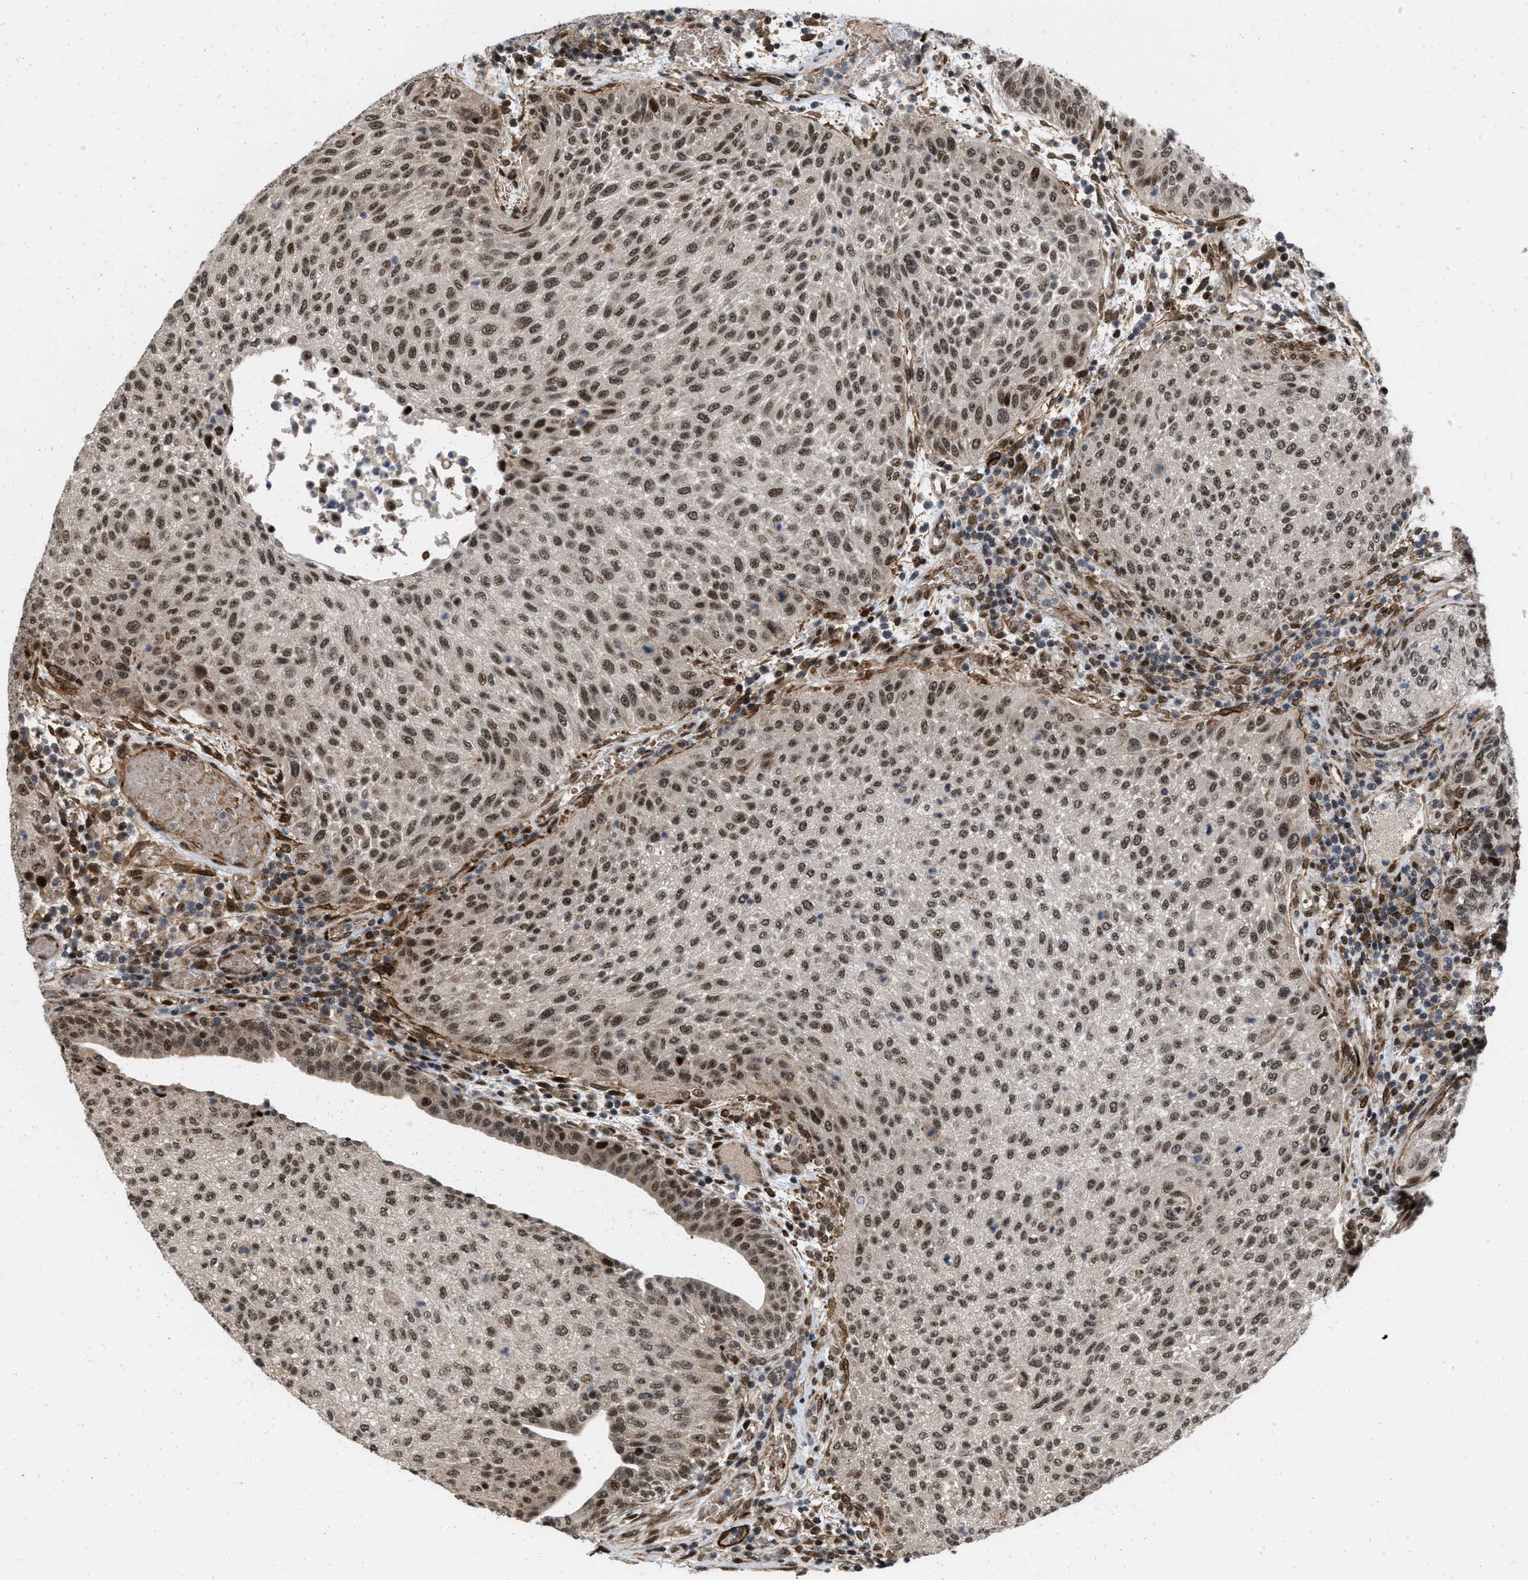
{"staining": {"intensity": "strong", "quantity": ">75%", "location": "nuclear"}, "tissue": "urothelial cancer", "cell_type": "Tumor cells", "image_type": "cancer", "snomed": [{"axis": "morphology", "description": "Urothelial carcinoma, Low grade"}, {"axis": "morphology", "description": "Urothelial carcinoma, High grade"}, {"axis": "topography", "description": "Urinary bladder"}], "caption": "Immunohistochemistry staining of urothelial carcinoma (high-grade), which demonstrates high levels of strong nuclear staining in about >75% of tumor cells indicating strong nuclear protein expression. The staining was performed using DAB (3,3'-diaminobenzidine) (brown) for protein detection and nuclei were counterstained in hematoxylin (blue).", "gene": "ANKRD11", "patient": {"sex": "male", "age": 35}}